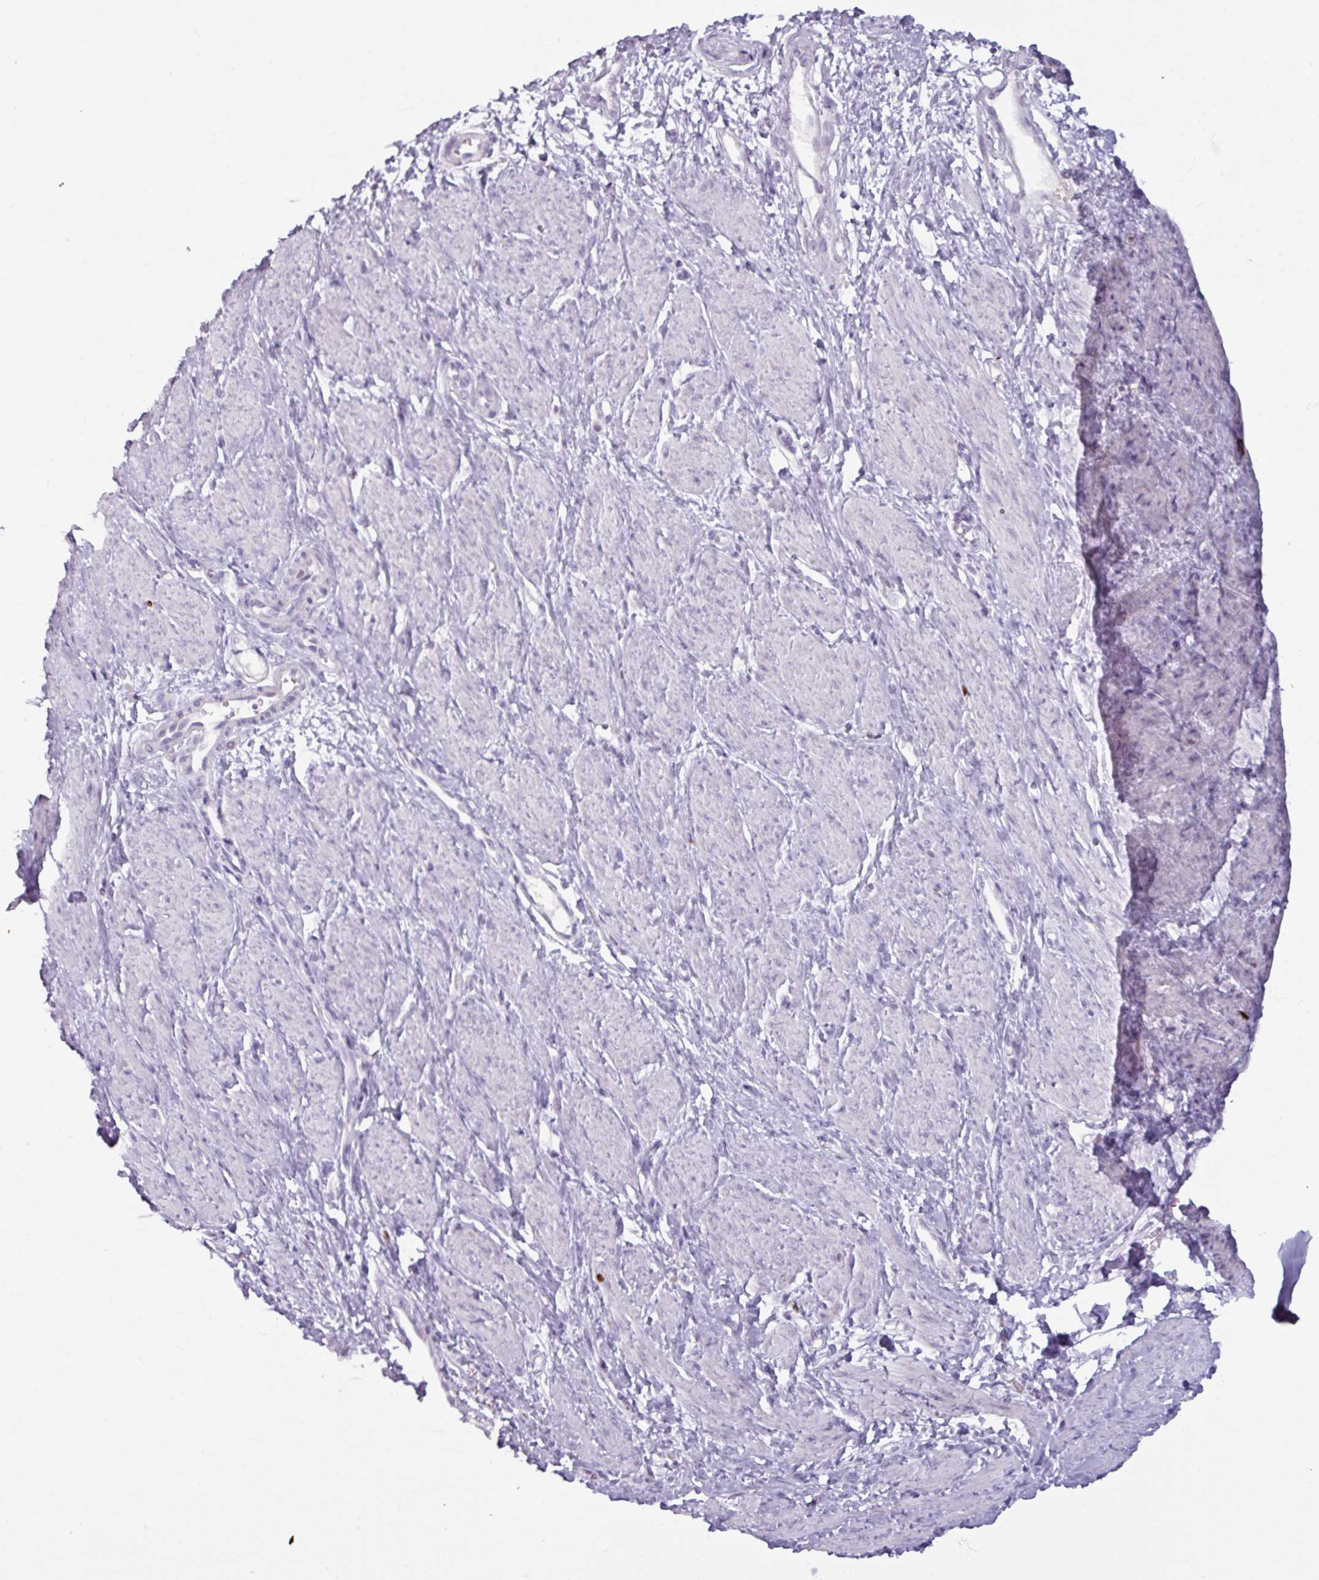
{"staining": {"intensity": "negative", "quantity": "none", "location": "none"}, "tissue": "smooth muscle", "cell_type": "Smooth muscle cells", "image_type": "normal", "snomed": [{"axis": "morphology", "description": "Normal tissue, NOS"}, {"axis": "topography", "description": "Smooth muscle"}, {"axis": "topography", "description": "Uterus"}], "caption": "An image of human smooth muscle is negative for staining in smooth muscle cells. Brightfield microscopy of IHC stained with DAB (3,3'-diaminobenzidine) (brown) and hematoxylin (blue), captured at high magnification.", "gene": "ATAD2", "patient": {"sex": "female", "age": 39}}